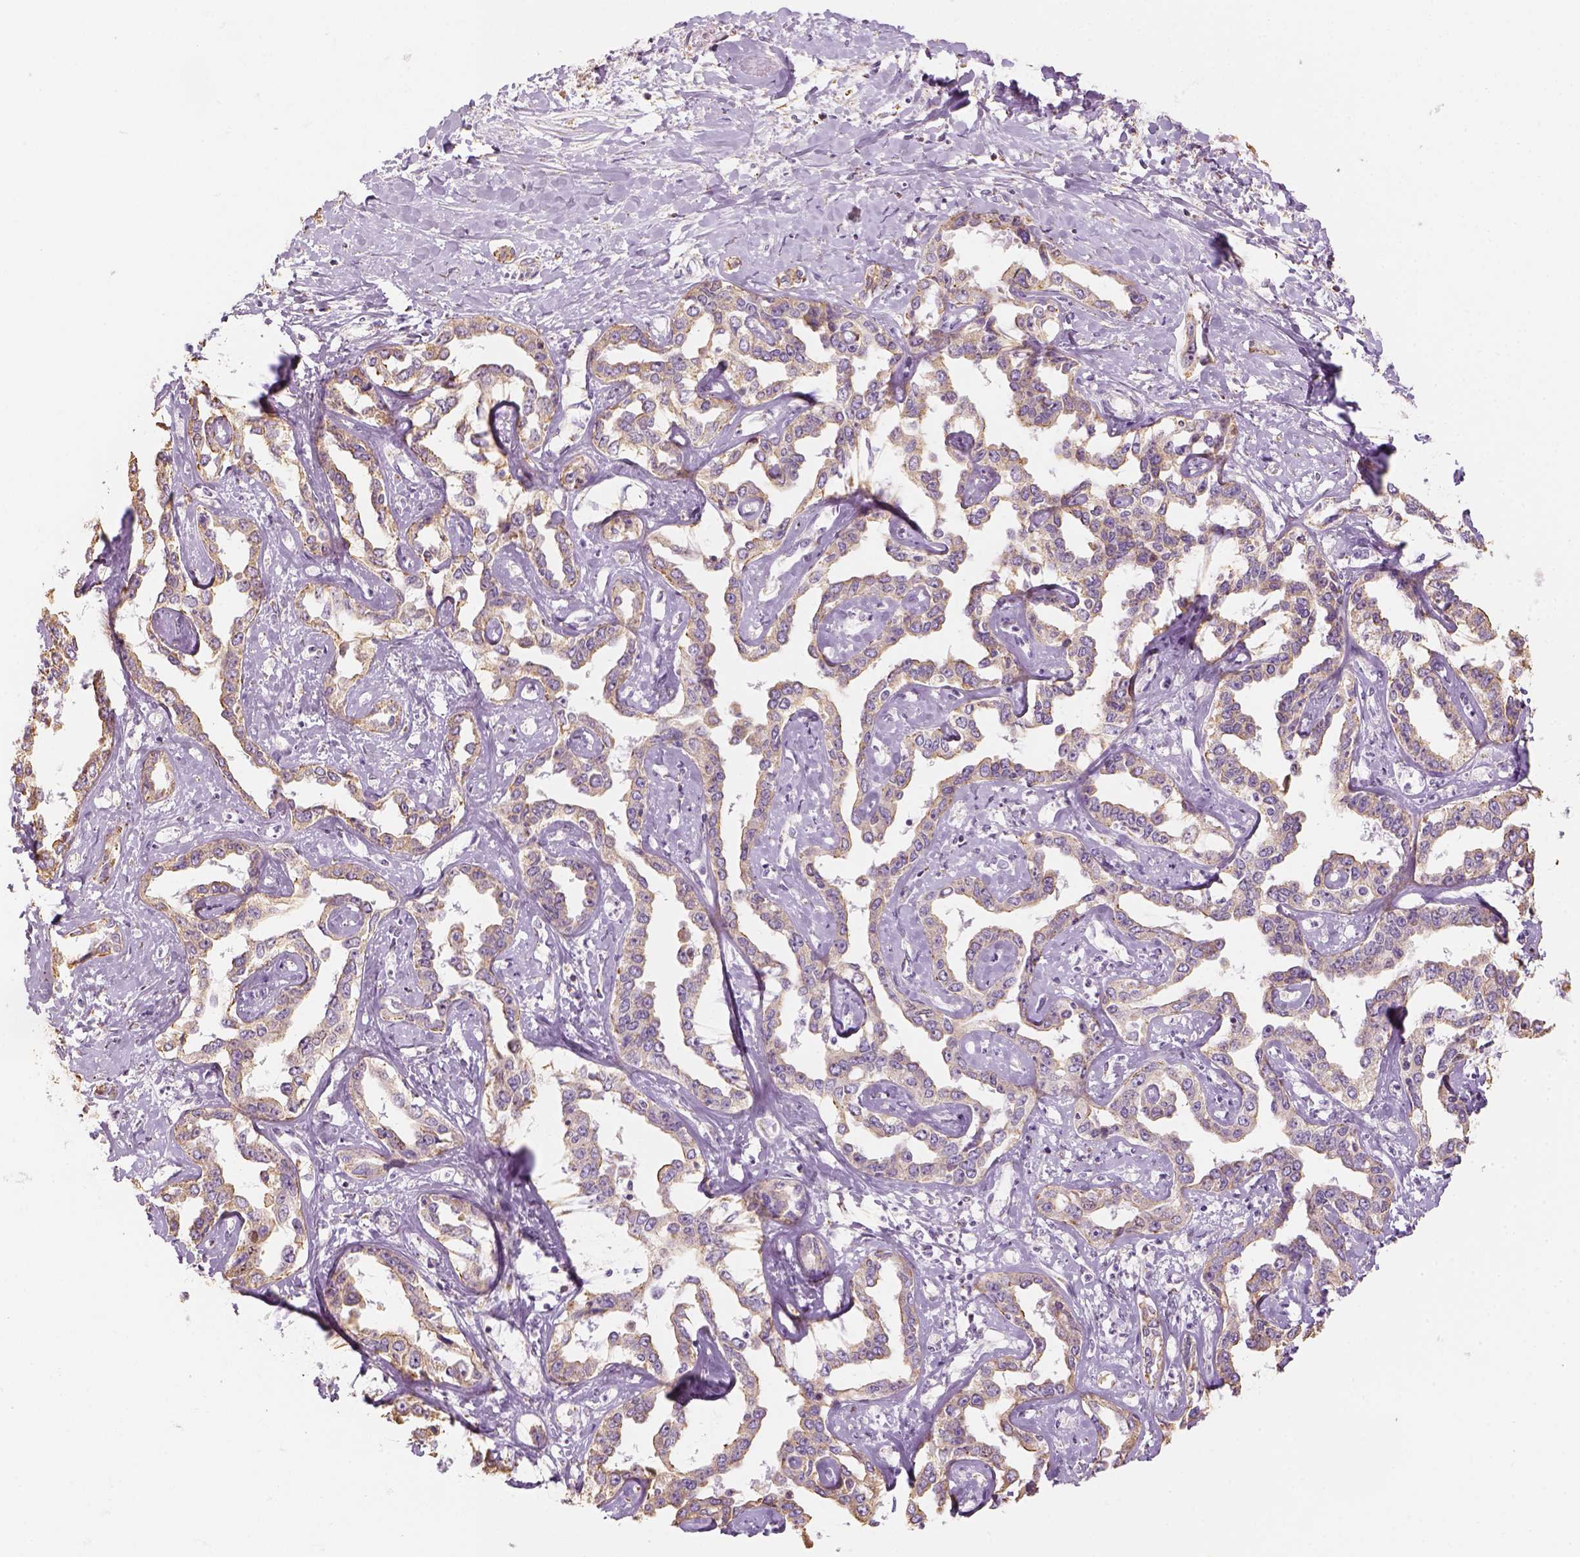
{"staining": {"intensity": "moderate", "quantity": ">75%", "location": "cytoplasmic/membranous"}, "tissue": "liver cancer", "cell_type": "Tumor cells", "image_type": "cancer", "snomed": [{"axis": "morphology", "description": "Cholangiocarcinoma"}, {"axis": "topography", "description": "Liver"}], "caption": "Moderate cytoplasmic/membranous protein positivity is identified in approximately >75% of tumor cells in liver cancer.", "gene": "LCA5", "patient": {"sex": "male", "age": 59}}